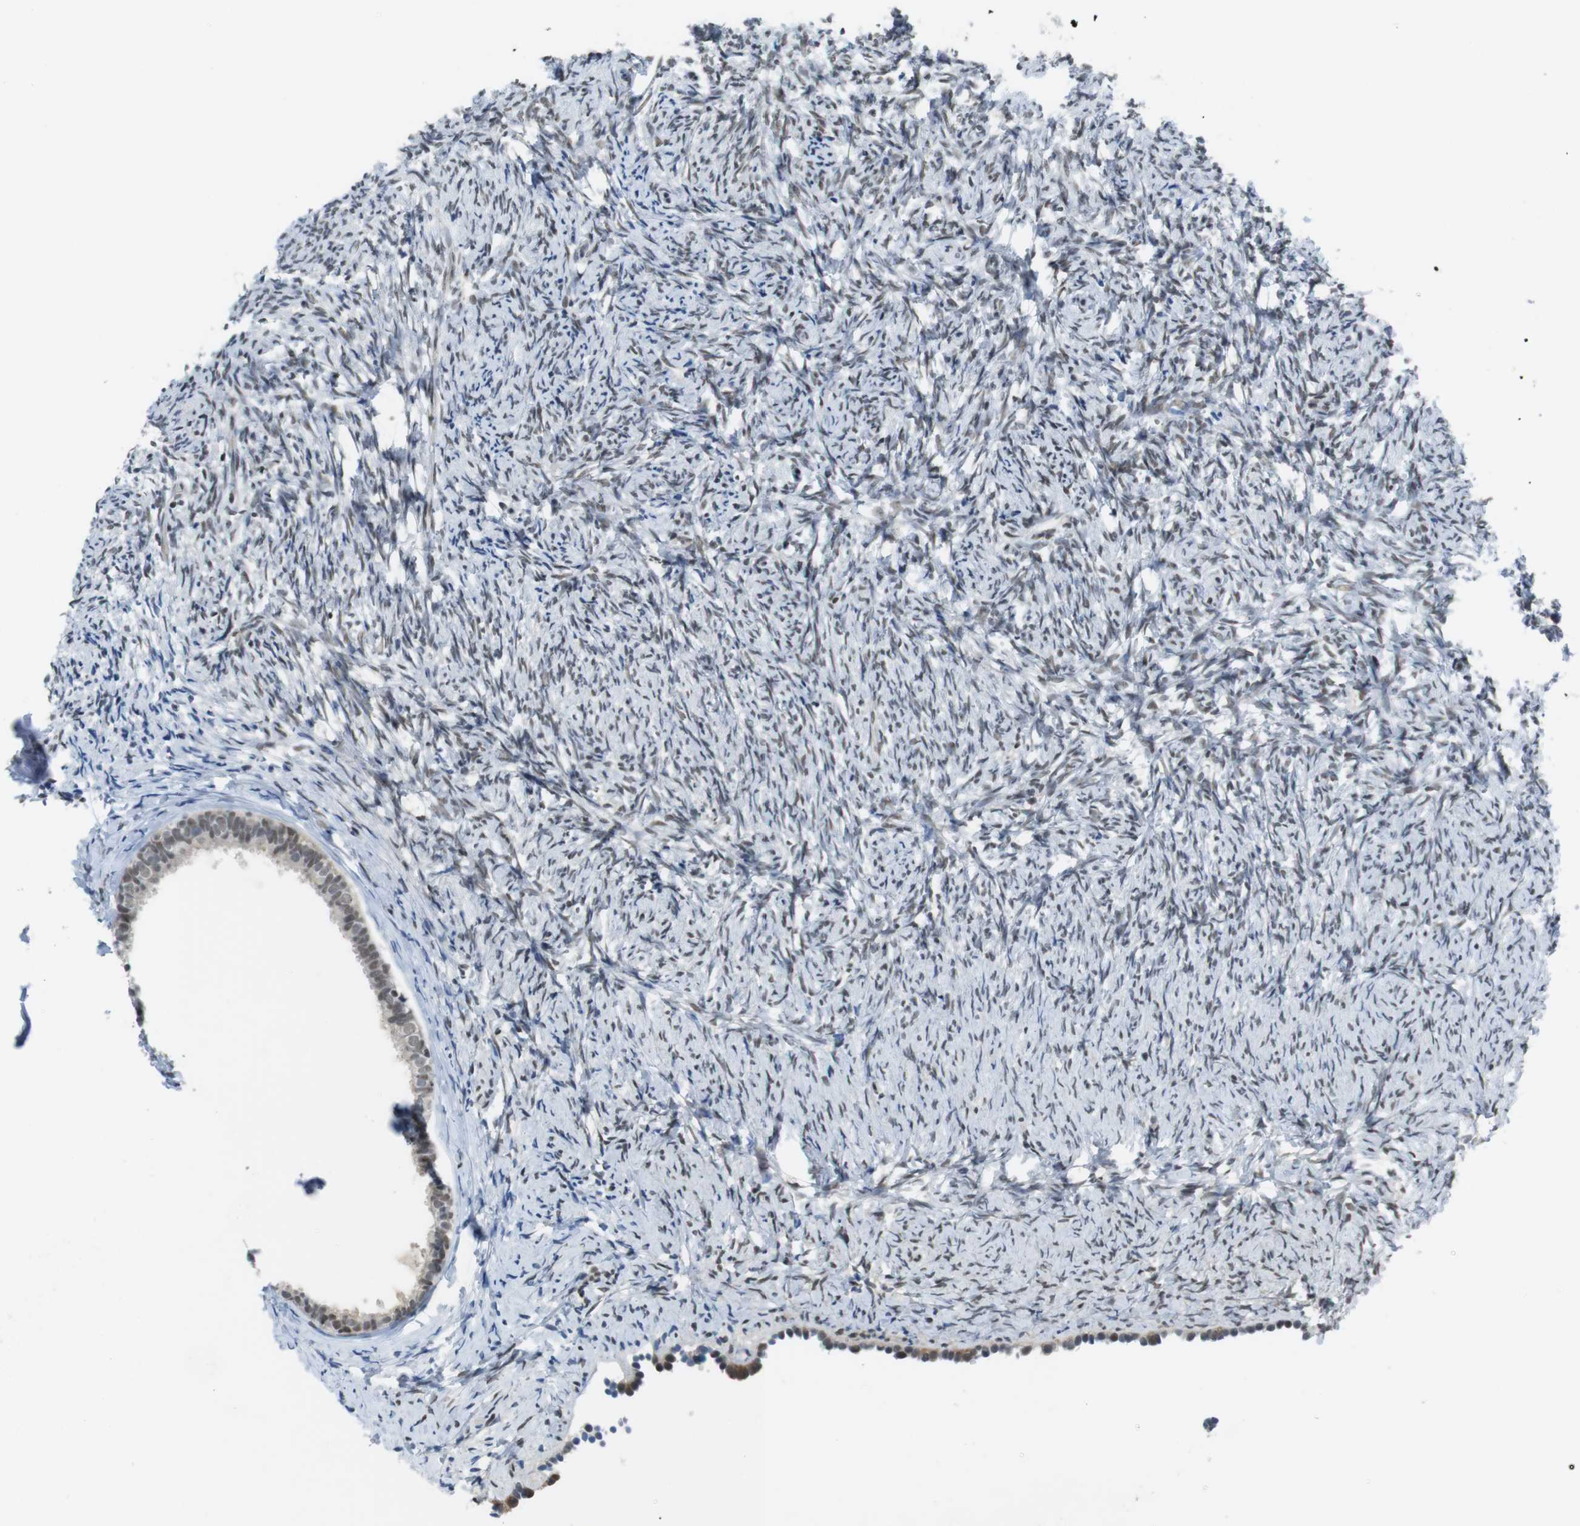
{"staining": {"intensity": "moderate", "quantity": ">75%", "location": "nuclear"}, "tissue": "ovary", "cell_type": "Follicle cells", "image_type": "normal", "snomed": [{"axis": "morphology", "description": "Normal tissue, NOS"}, {"axis": "topography", "description": "Ovary"}], "caption": "Protein expression by IHC exhibits moderate nuclear staining in about >75% of follicle cells in unremarkable ovary. The staining was performed using DAB (3,3'-diaminobenzidine) to visualize the protein expression in brown, while the nuclei were stained in blue with hematoxylin (Magnification: 20x).", "gene": "BRD4", "patient": {"sex": "female", "age": 60}}